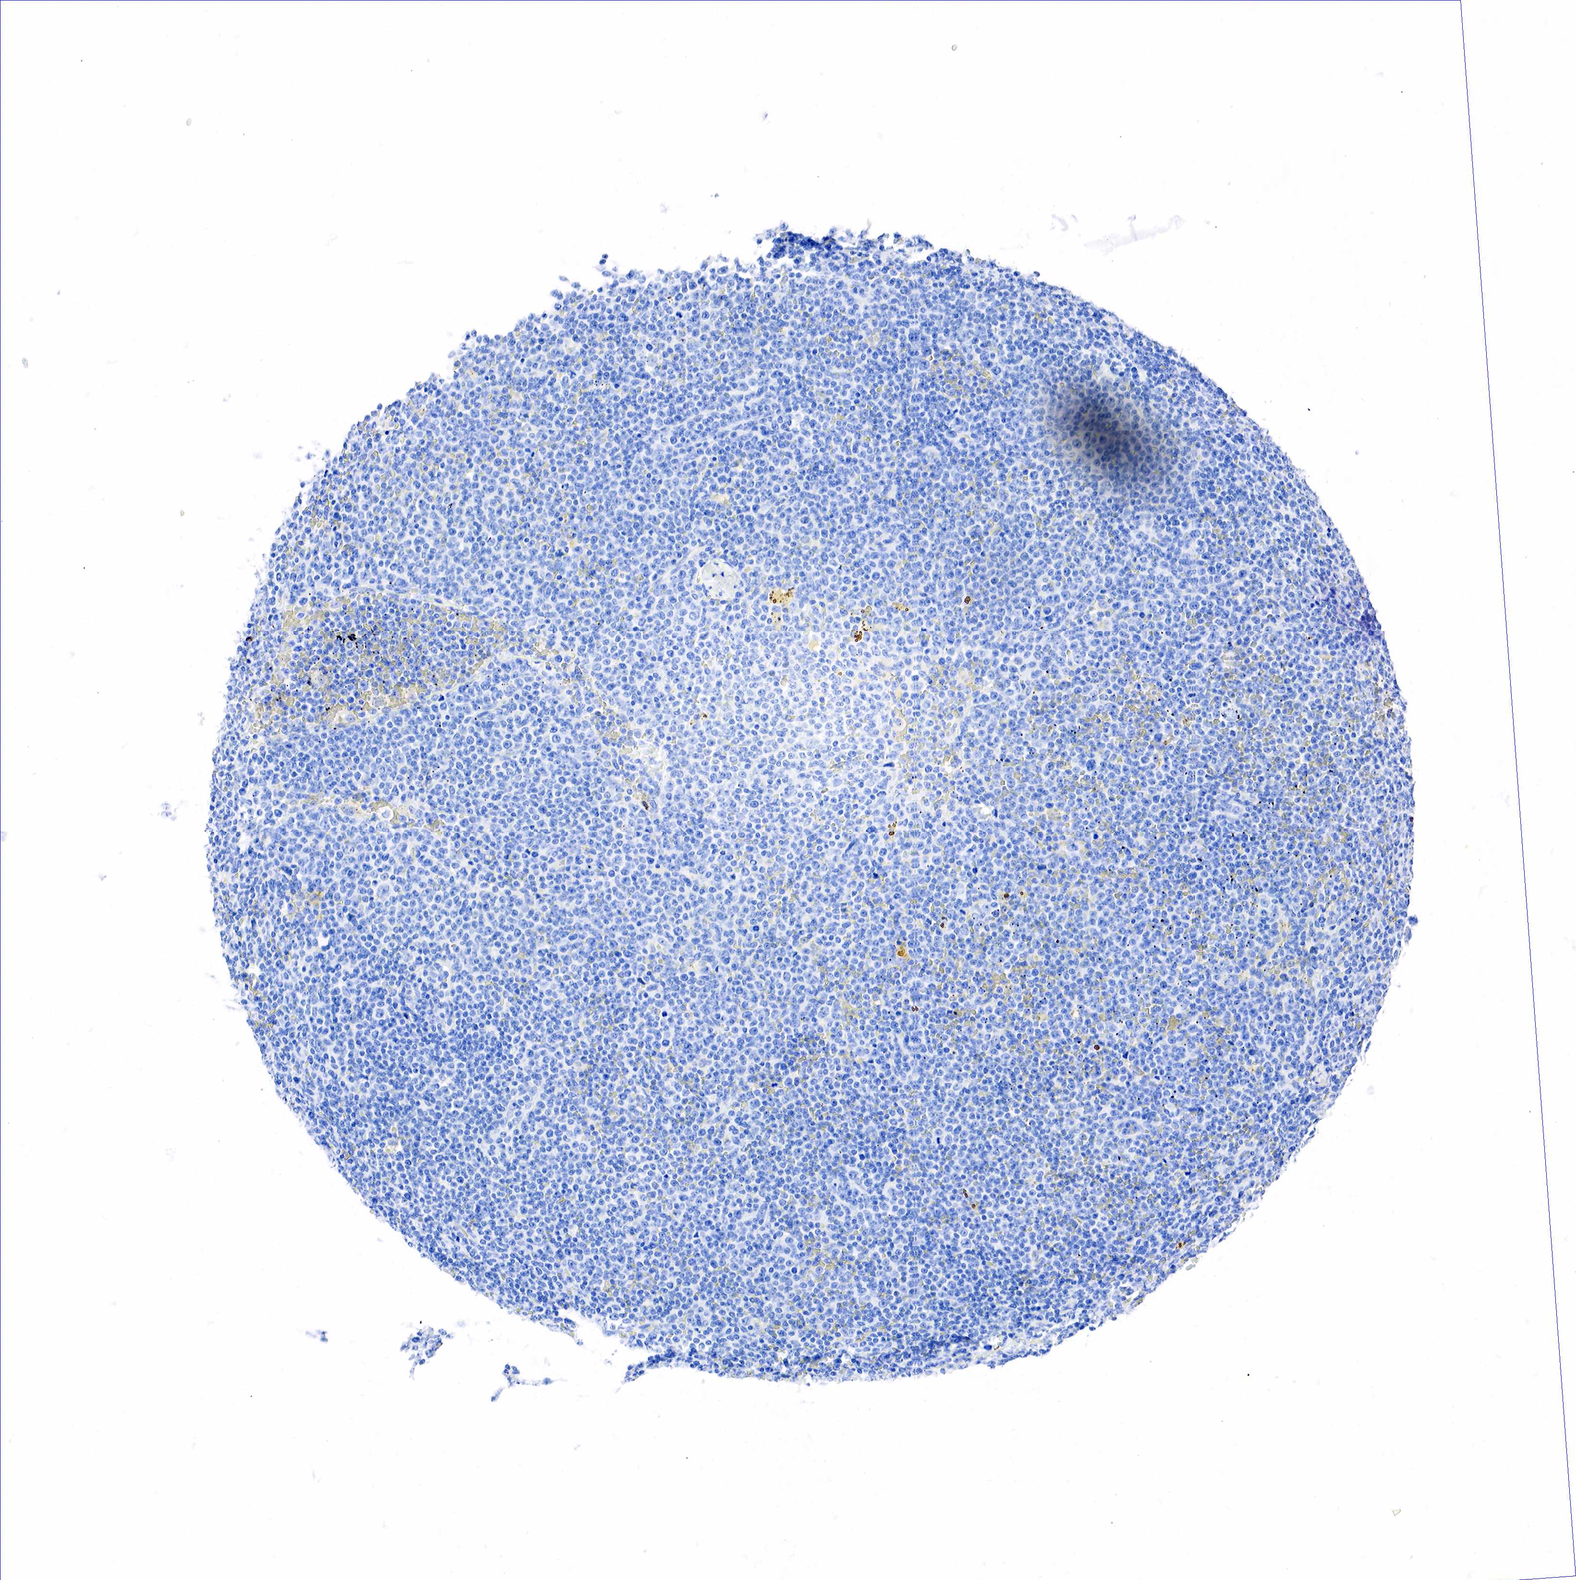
{"staining": {"intensity": "negative", "quantity": "none", "location": "none"}, "tissue": "lymphoma", "cell_type": "Tumor cells", "image_type": "cancer", "snomed": [{"axis": "morphology", "description": "Malignant lymphoma, non-Hodgkin's type, Low grade"}, {"axis": "topography", "description": "Lymph node"}], "caption": "Immunohistochemistry (IHC) of lymphoma demonstrates no positivity in tumor cells.", "gene": "PTH", "patient": {"sex": "male", "age": 50}}